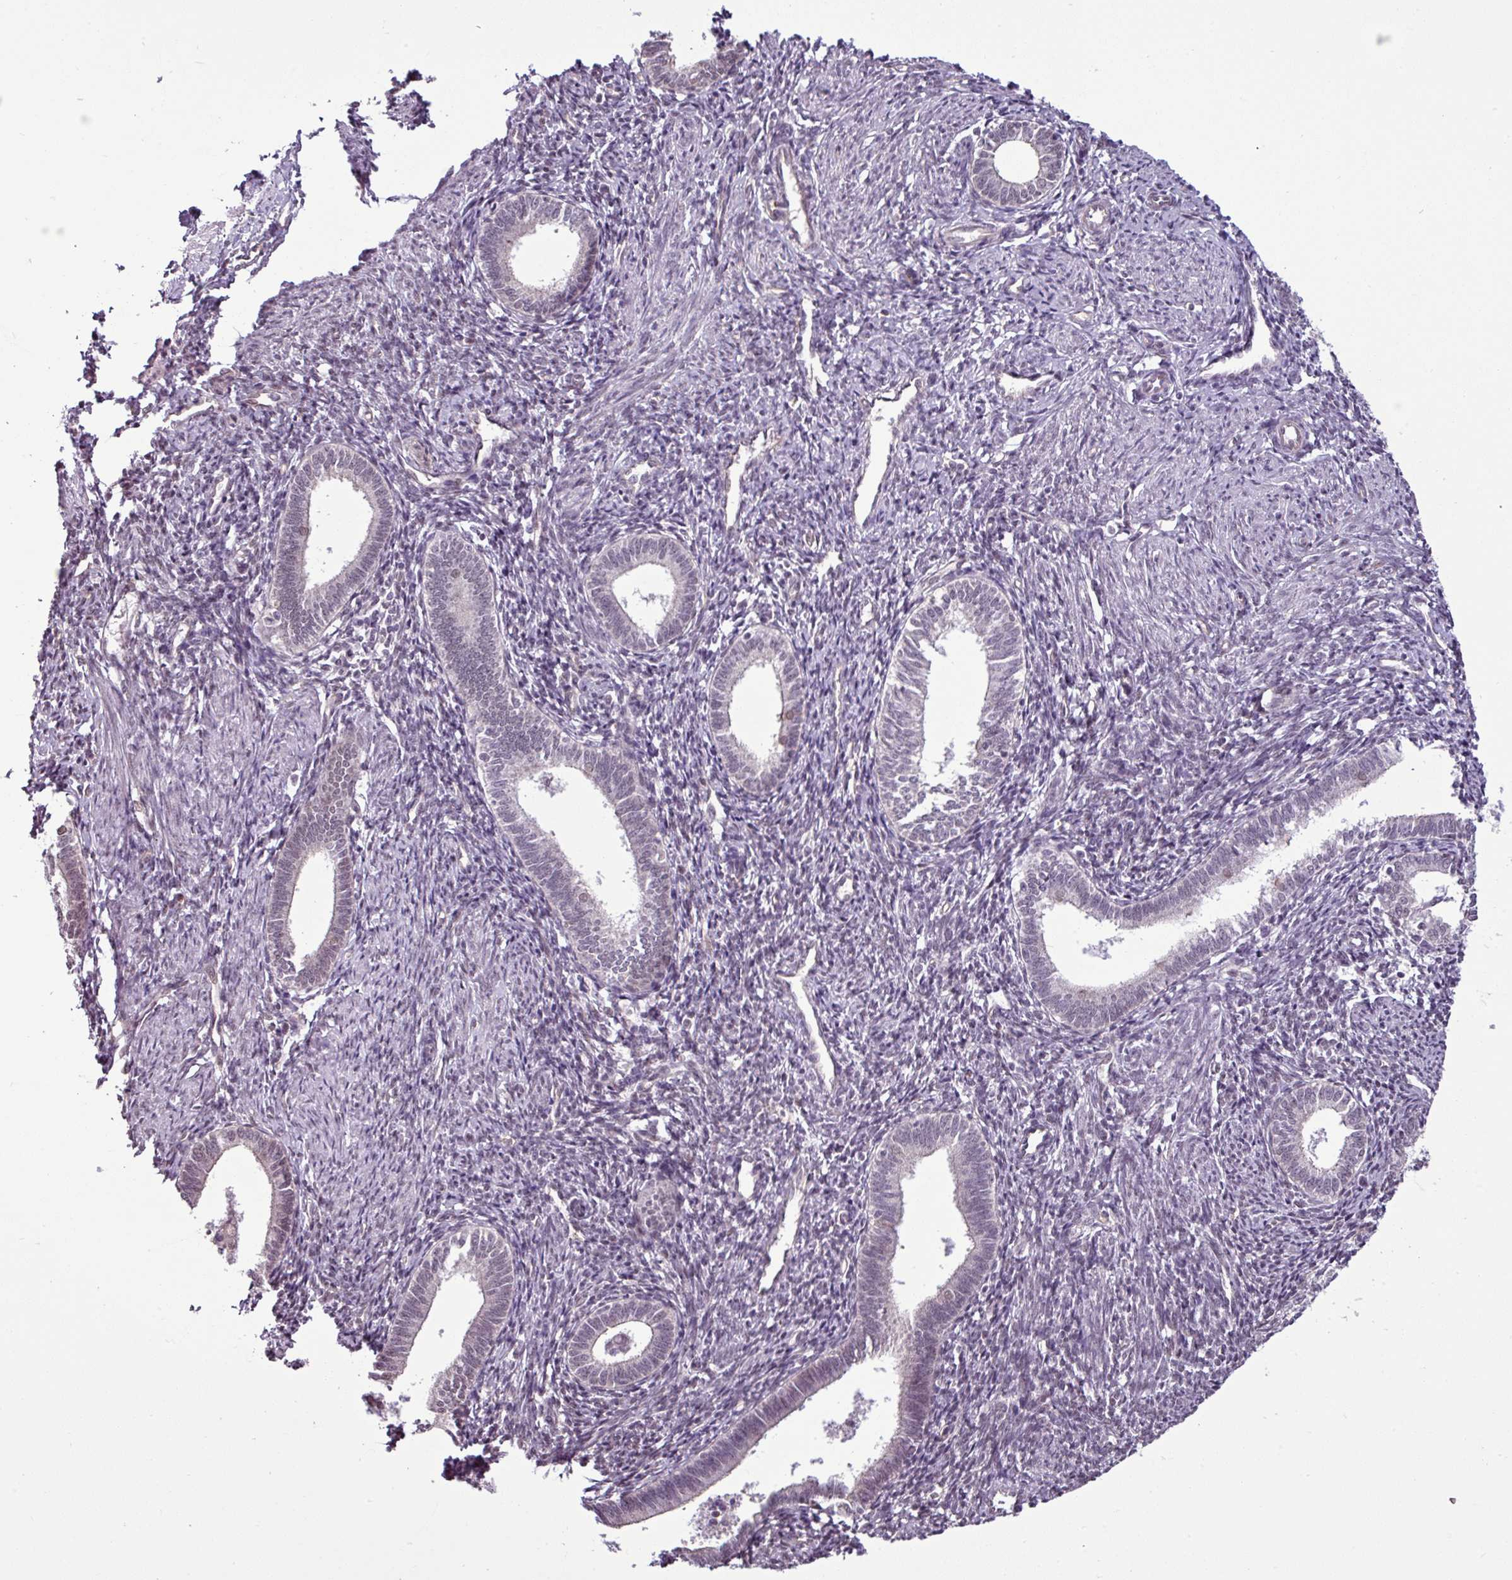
{"staining": {"intensity": "negative", "quantity": "none", "location": "none"}, "tissue": "endometrium", "cell_type": "Cells in endometrial stroma", "image_type": "normal", "snomed": [{"axis": "morphology", "description": "Normal tissue, NOS"}, {"axis": "topography", "description": "Endometrium"}], "caption": "Immunohistochemical staining of unremarkable human endometrium reveals no significant positivity in cells in endometrial stroma. (Brightfield microscopy of DAB (3,3'-diaminobenzidine) immunohistochemistry (IHC) at high magnification).", "gene": "GPT2", "patient": {"sex": "female", "age": 41}}